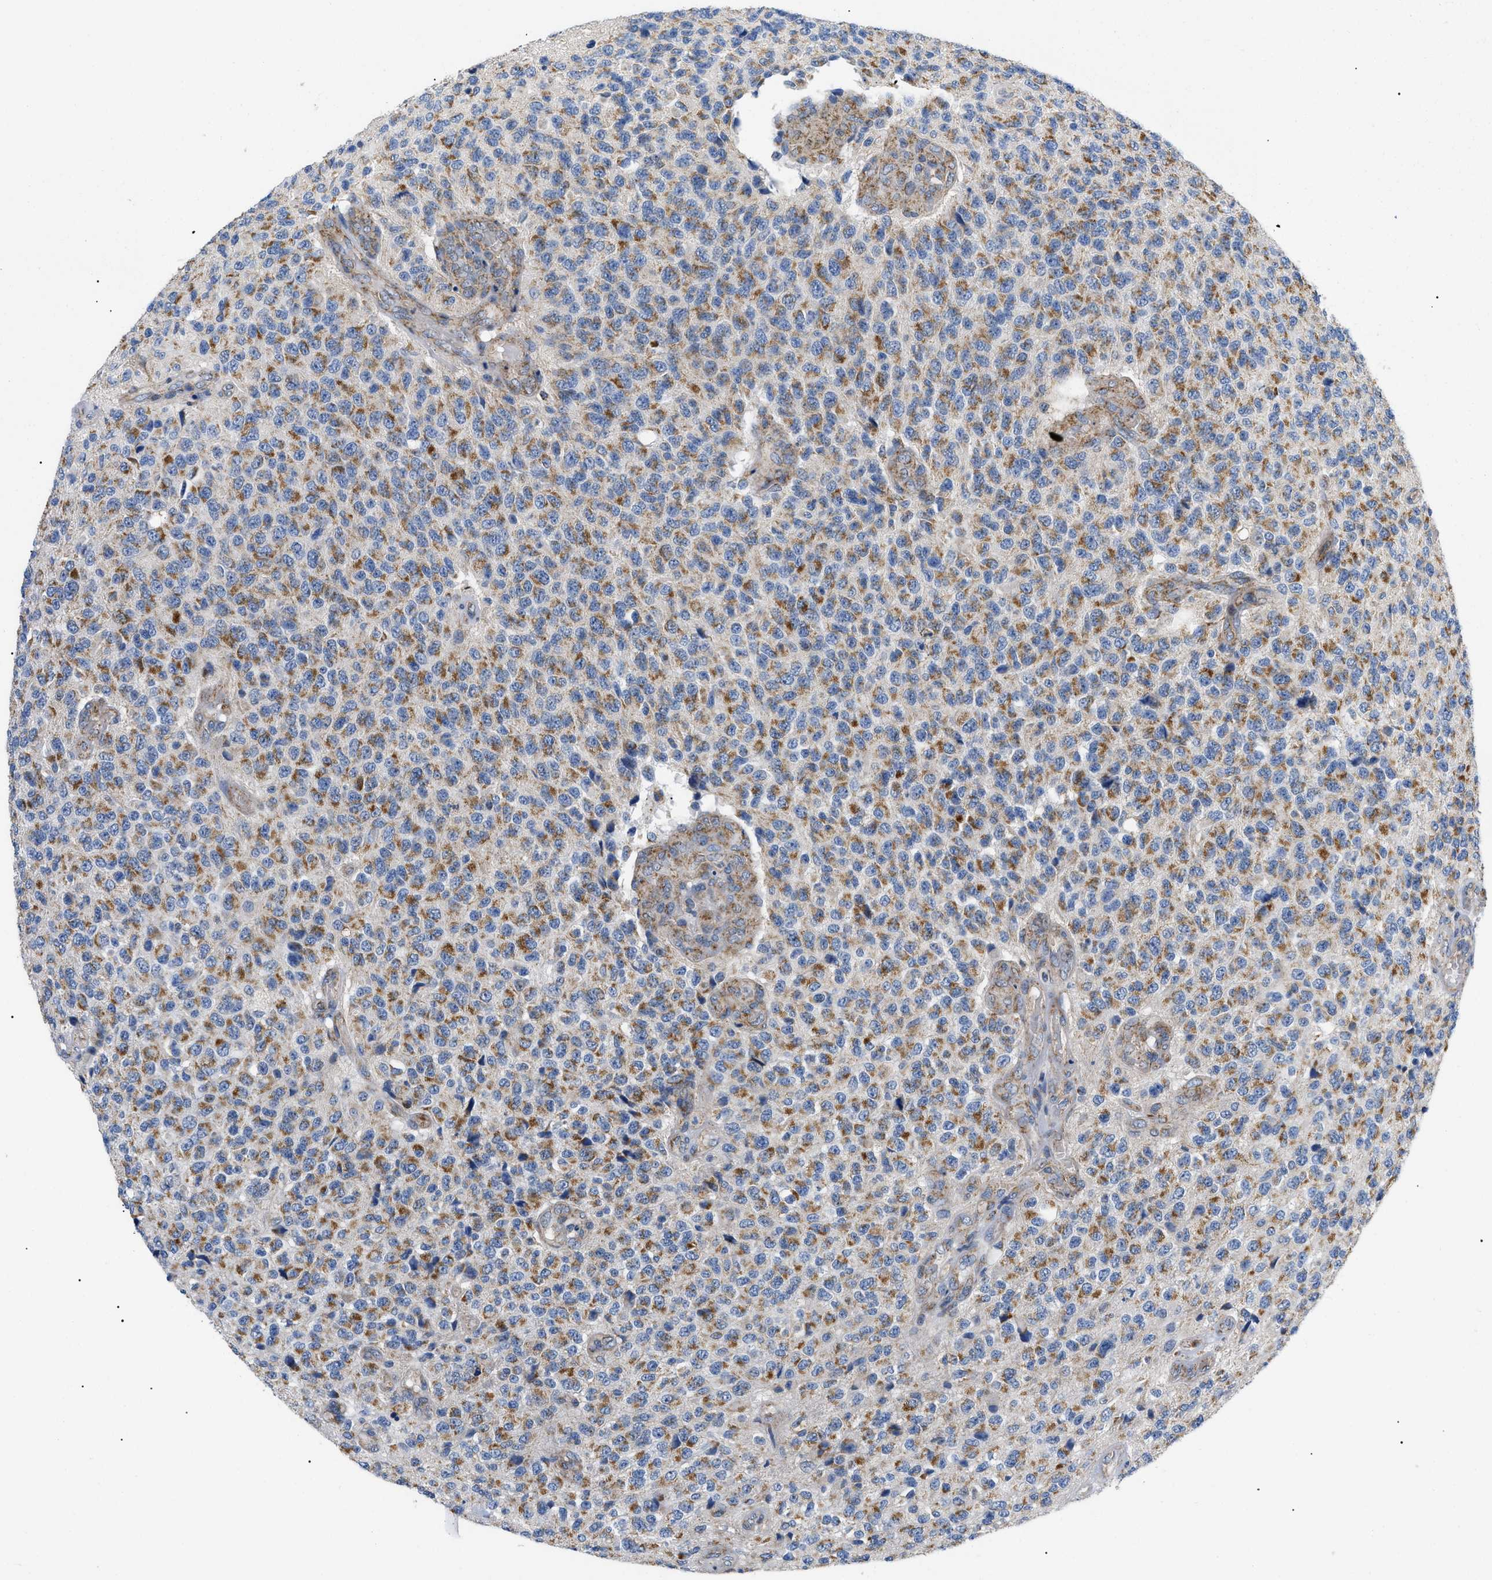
{"staining": {"intensity": "moderate", "quantity": "25%-75%", "location": "cytoplasmic/membranous"}, "tissue": "glioma", "cell_type": "Tumor cells", "image_type": "cancer", "snomed": [{"axis": "morphology", "description": "Glioma, malignant, High grade"}, {"axis": "topography", "description": "pancreas cauda"}], "caption": "The immunohistochemical stain highlights moderate cytoplasmic/membranous expression in tumor cells of malignant high-grade glioma tissue.", "gene": "TOMM6", "patient": {"sex": "male", "age": 60}}